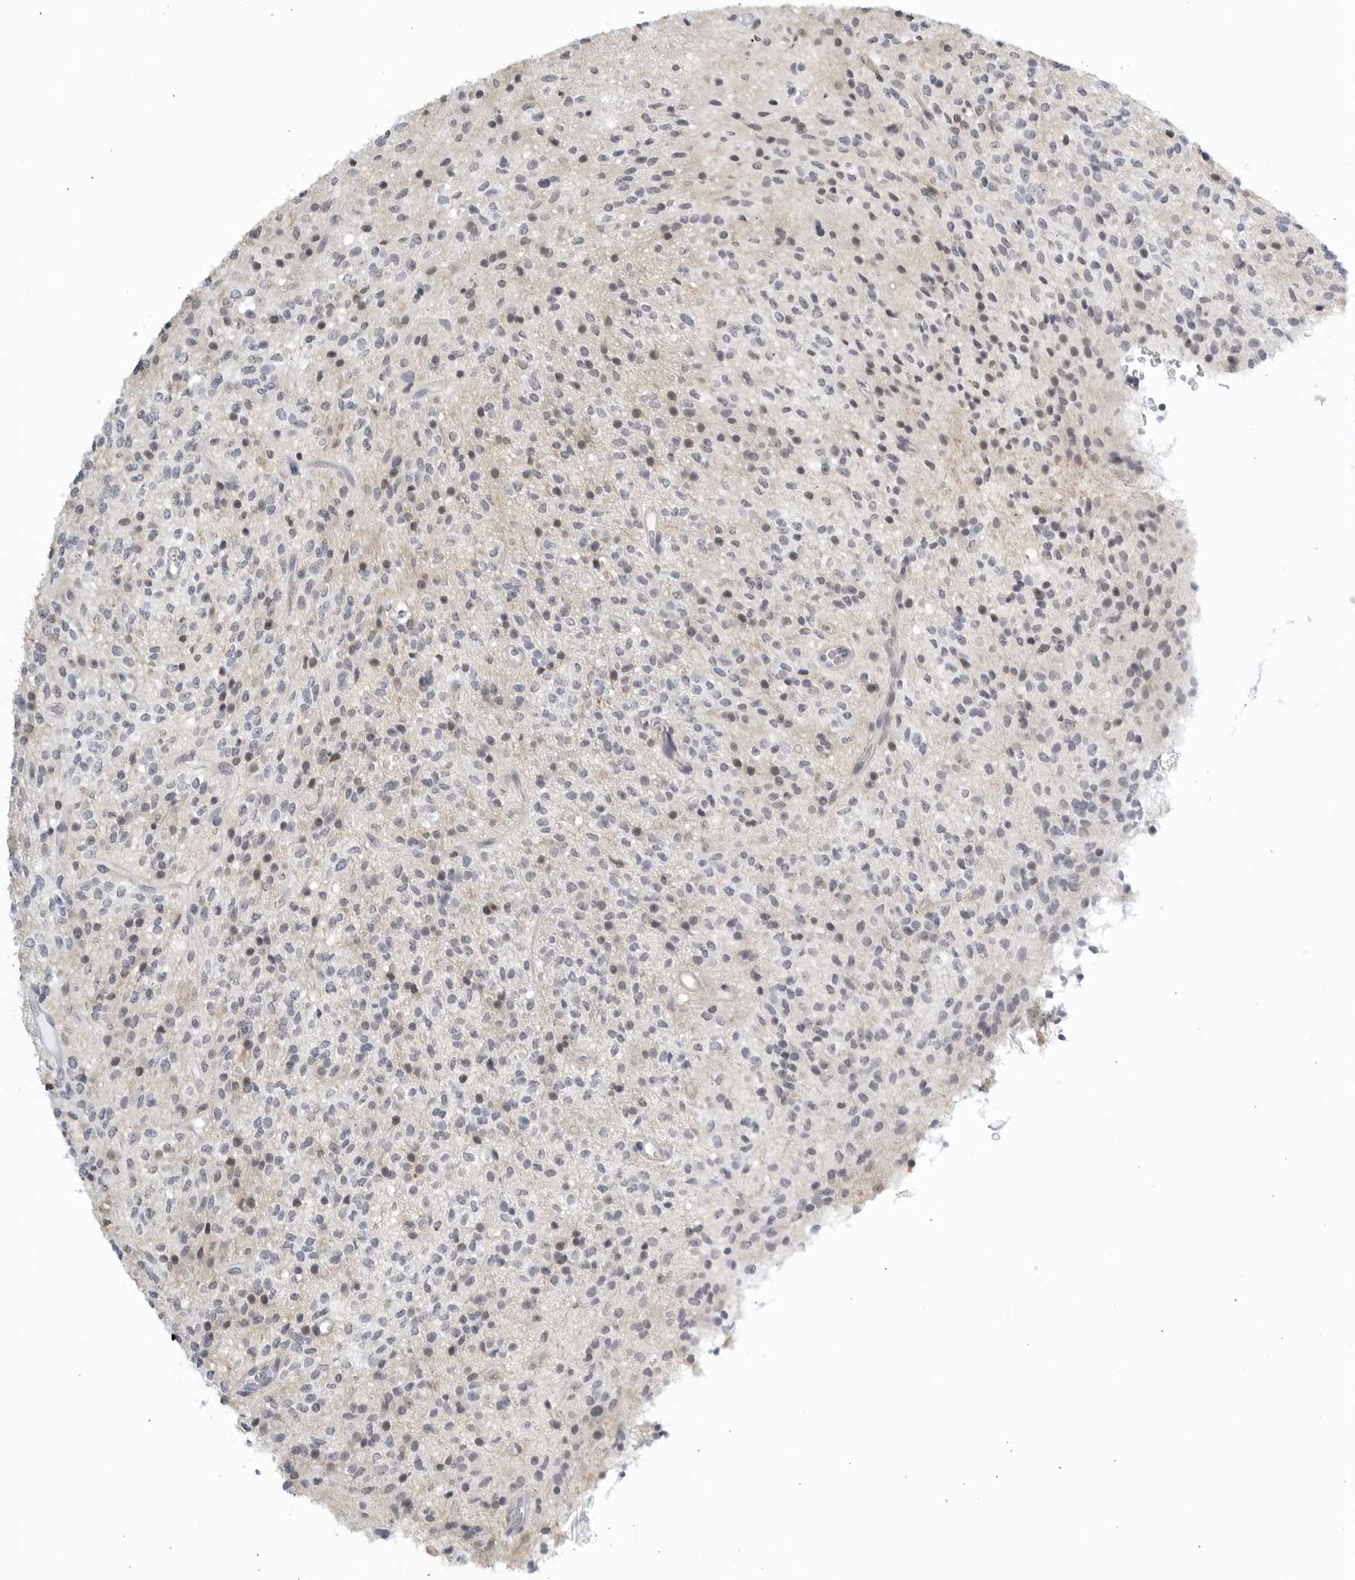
{"staining": {"intensity": "weak", "quantity": "<25%", "location": "cytoplasmic/membranous,nuclear"}, "tissue": "glioma", "cell_type": "Tumor cells", "image_type": "cancer", "snomed": [{"axis": "morphology", "description": "Glioma, malignant, High grade"}, {"axis": "topography", "description": "Brain"}], "caption": "Immunohistochemistry micrograph of neoplastic tissue: glioma stained with DAB exhibits no significant protein positivity in tumor cells.", "gene": "KLK7", "patient": {"sex": "male", "age": 34}}